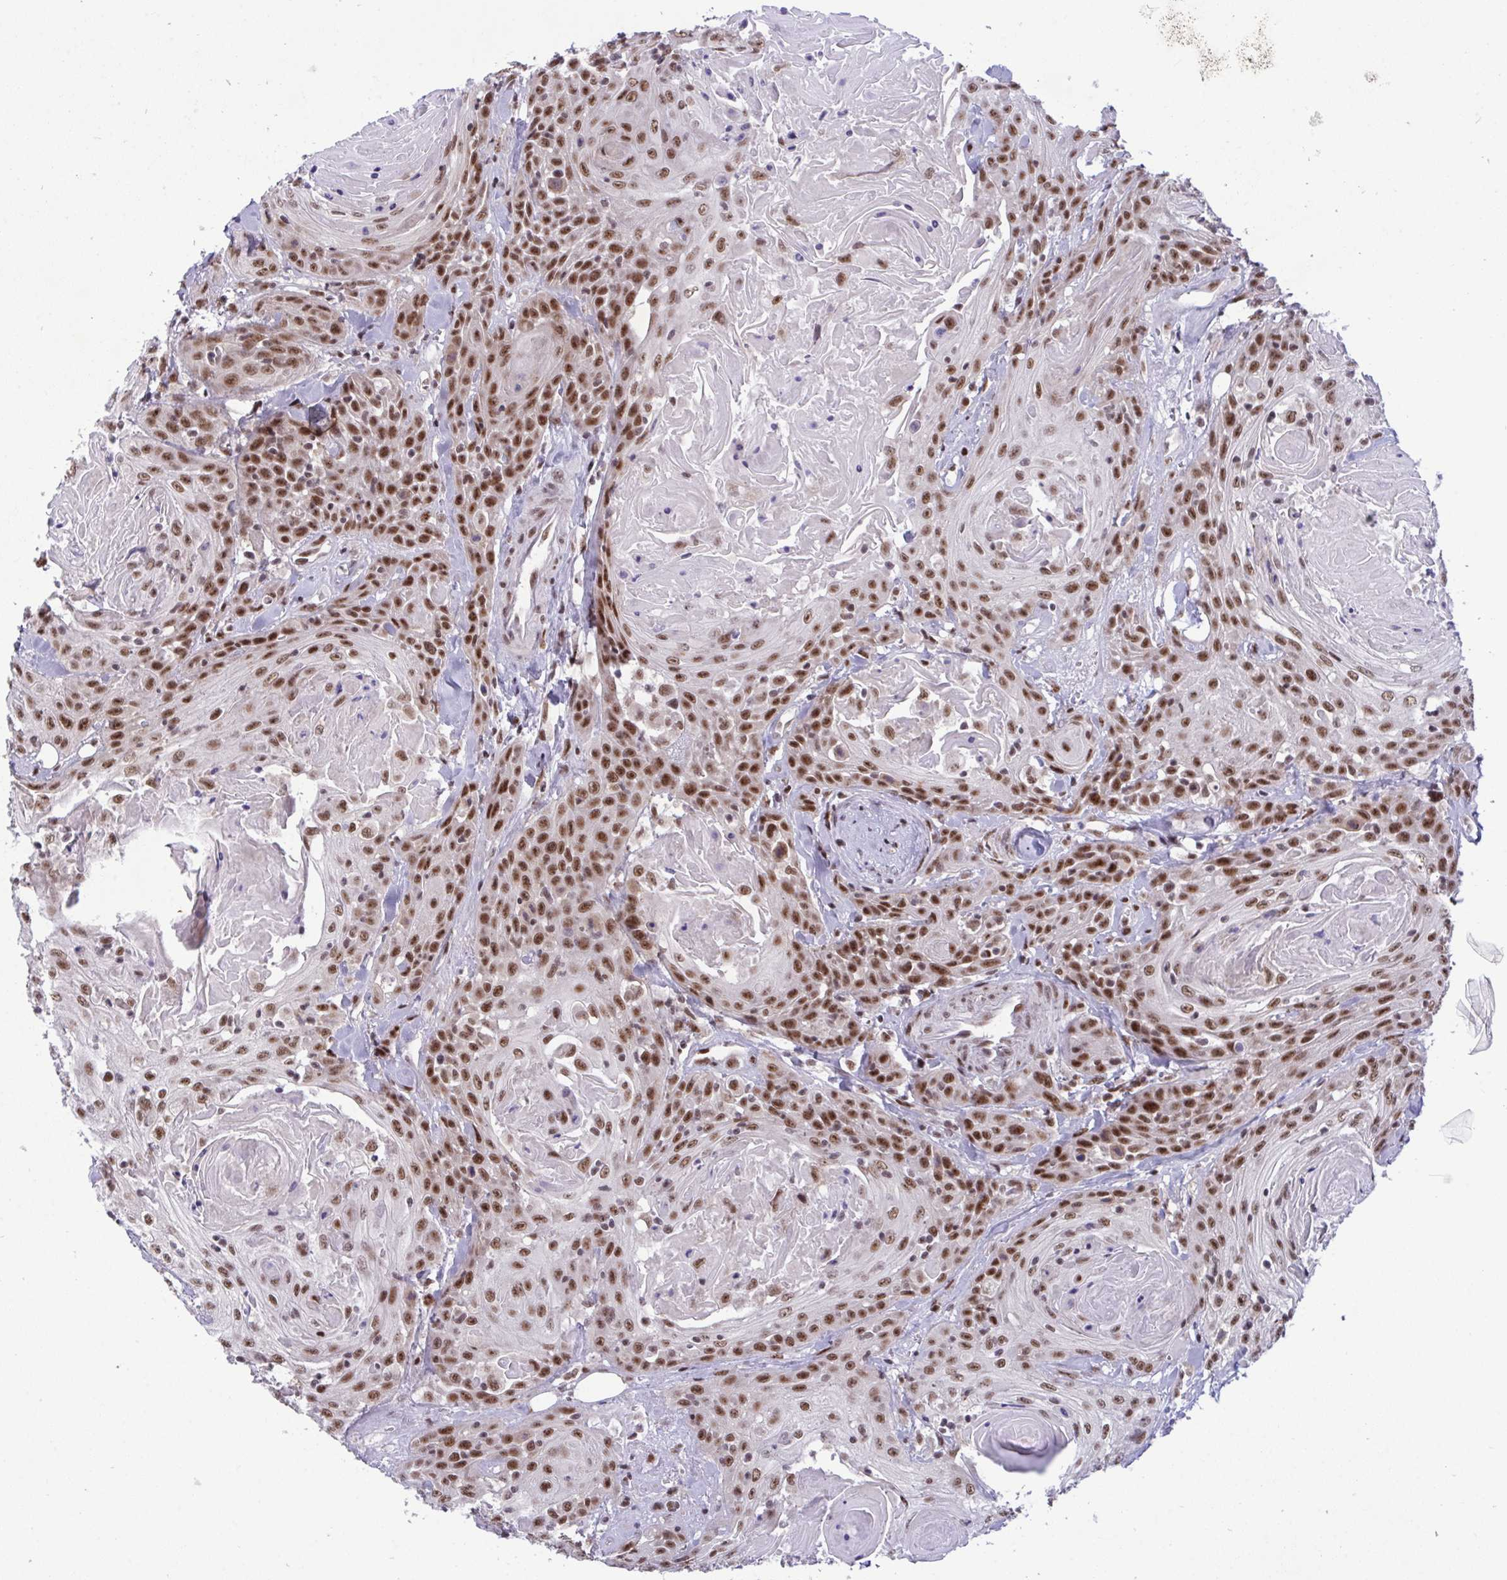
{"staining": {"intensity": "moderate", "quantity": ">75%", "location": "nuclear"}, "tissue": "head and neck cancer", "cell_type": "Tumor cells", "image_type": "cancer", "snomed": [{"axis": "morphology", "description": "Squamous cell carcinoma, NOS"}, {"axis": "topography", "description": "Head-Neck"}], "caption": "Immunohistochemistry (IHC) histopathology image of neoplastic tissue: squamous cell carcinoma (head and neck) stained using immunohistochemistry exhibits medium levels of moderate protein expression localized specifically in the nuclear of tumor cells, appearing as a nuclear brown color.", "gene": "WBP11", "patient": {"sex": "female", "age": 84}}